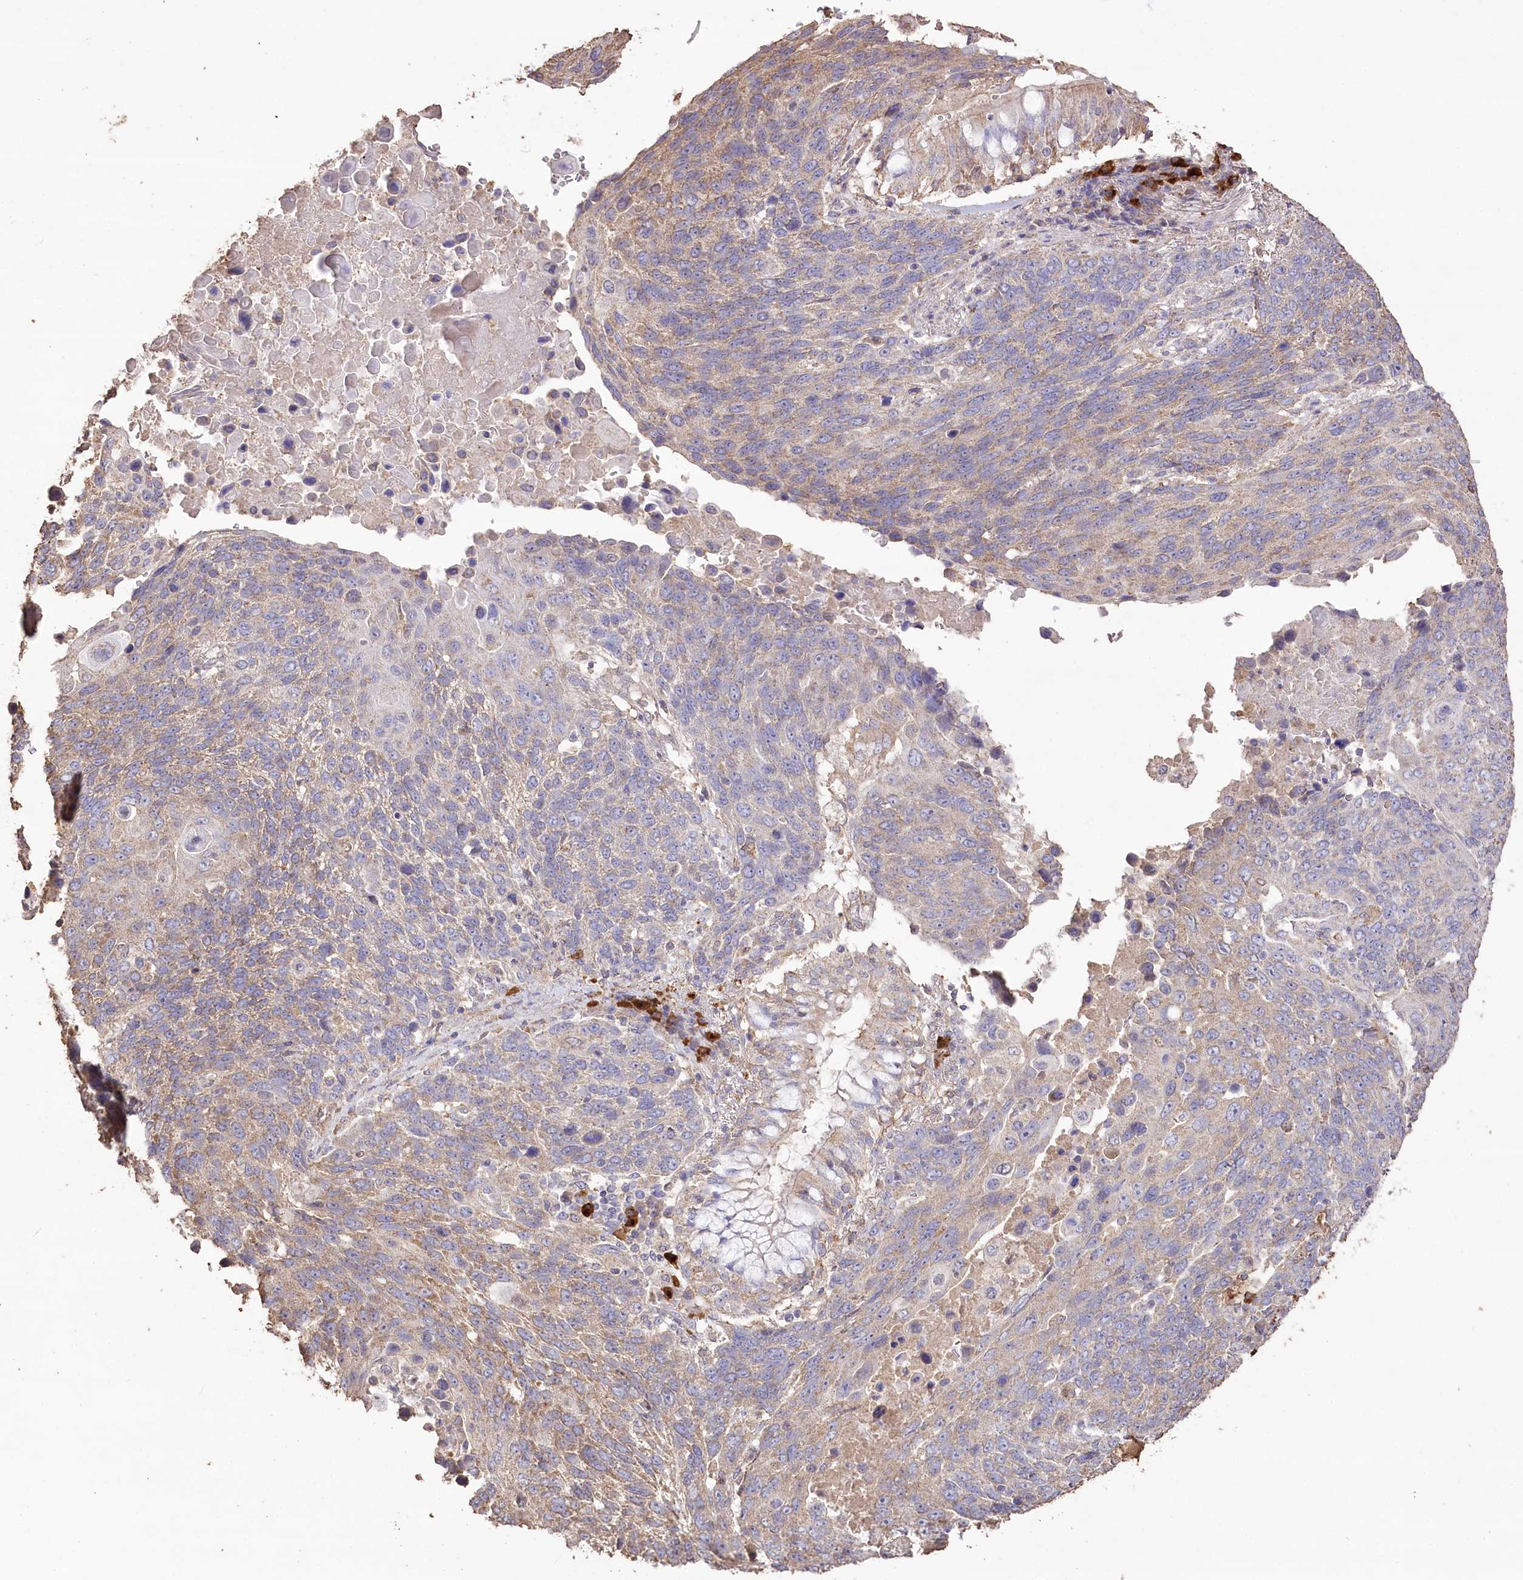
{"staining": {"intensity": "weak", "quantity": "25%-75%", "location": "cytoplasmic/membranous"}, "tissue": "lung cancer", "cell_type": "Tumor cells", "image_type": "cancer", "snomed": [{"axis": "morphology", "description": "Squamous cell carcinoma, NOS"}, {"axis": "topography", "description": "Lung"}], "caption": "Immunohistochemical staining of human lung cancer (squamous cell carcinoma) exhibits low levels of weak cytoplasmic/membranous staining in about 25%-75% of tumor cells.", "gene": "IREB2", "patient": {"sex": "male", "age": 66}}